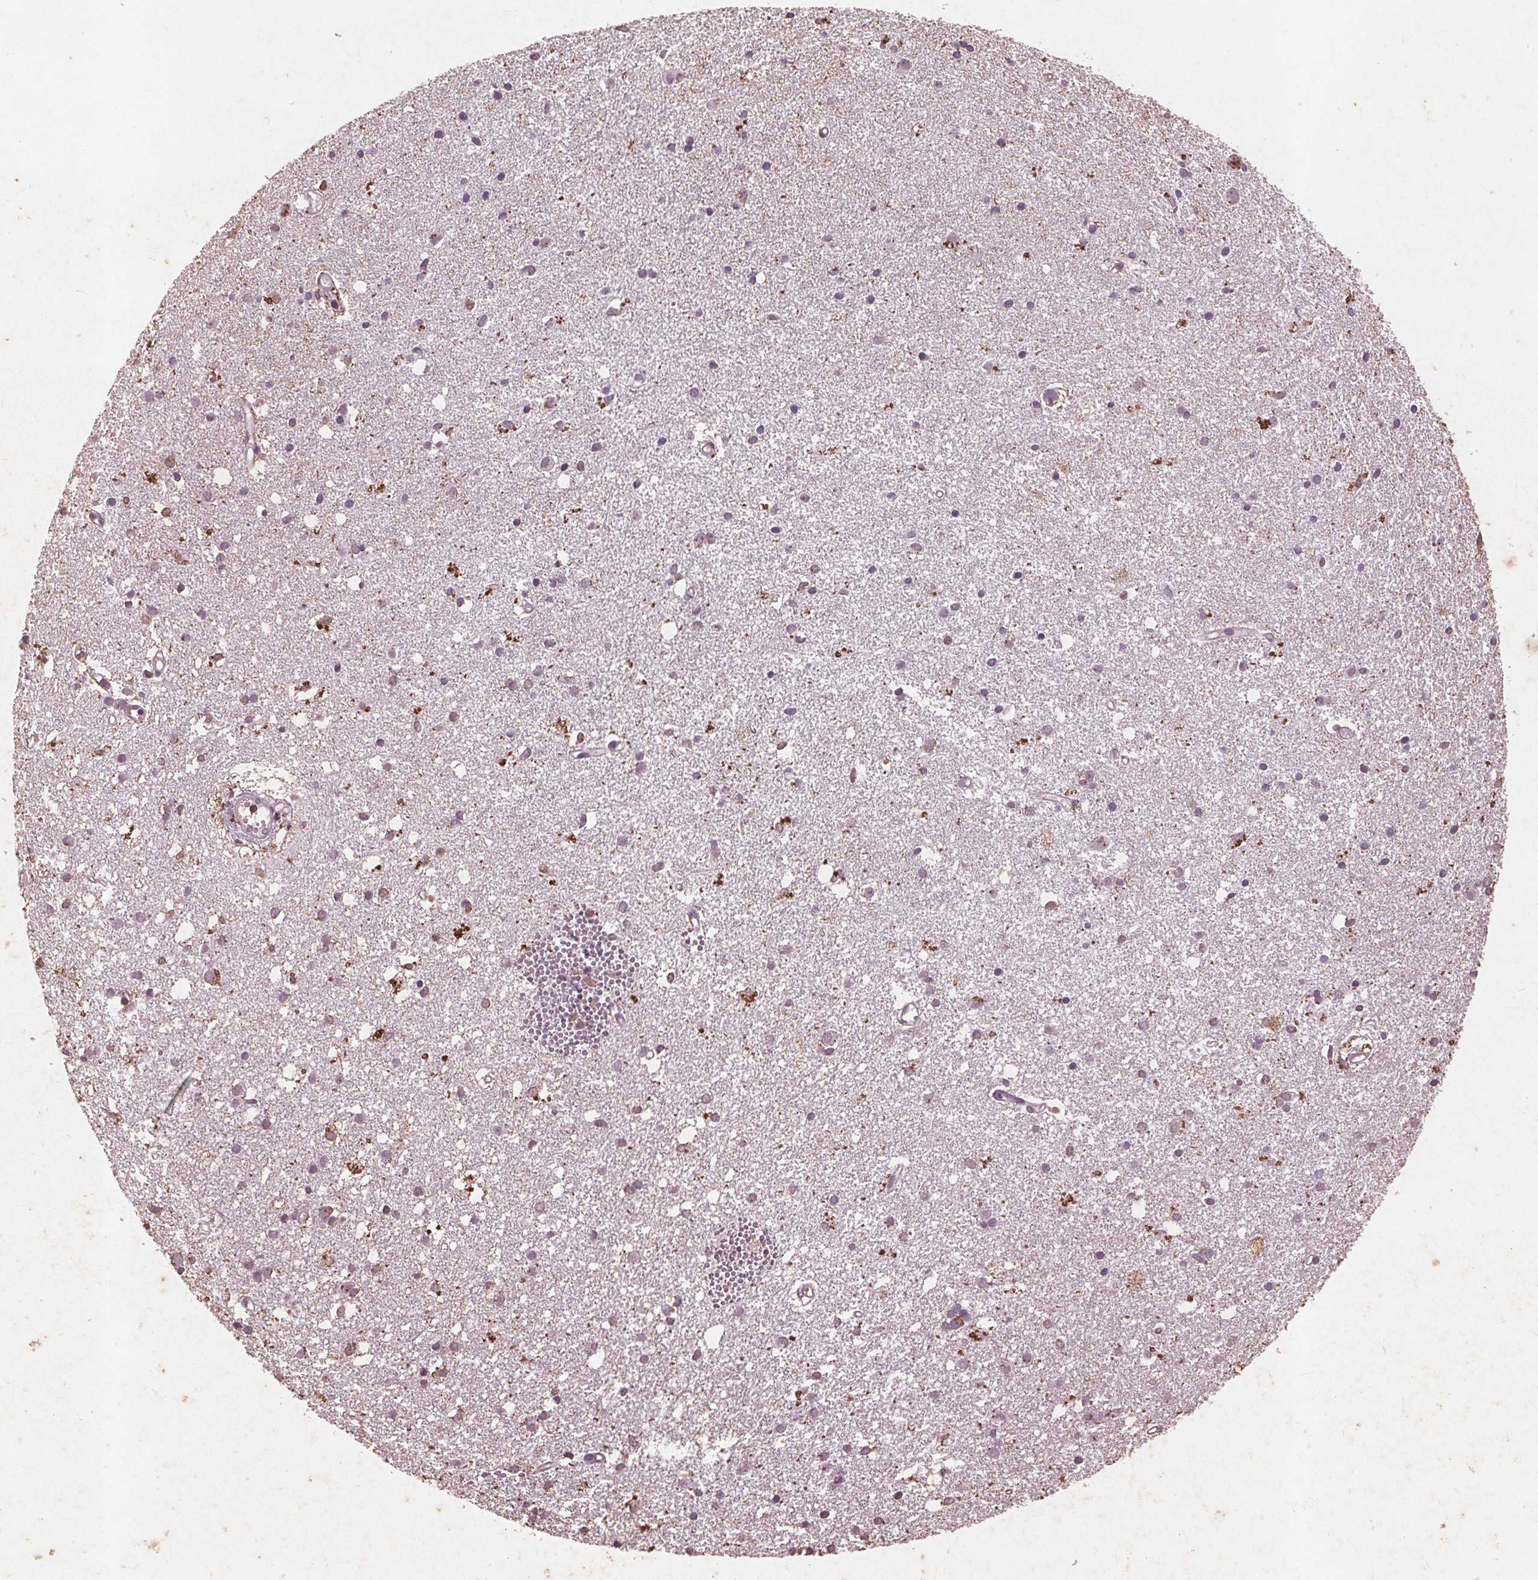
{"staining": {"intensity": "moderate", "quantity": ">75%", "location": "nuclear"}, "tissue": "cerebral cortex", "cell_type": "Endothelial cells", "image_type": "normal", "snomed": [{"axis": "morphology", "description": "Normal tissue, NOS"}, {"axis": "morphology", "description": "Glioma, malignant, High grade"}, {"axis": "topography", "description": "Cerebral cortex"}], "caption": "Protein expression analysis of benign human cerebral cortex reveals moderate nuclear expression in about >75% of endothelial cells.", "gene": "RPS6KA2", "patient": {"sex": "male", "age": 71}}